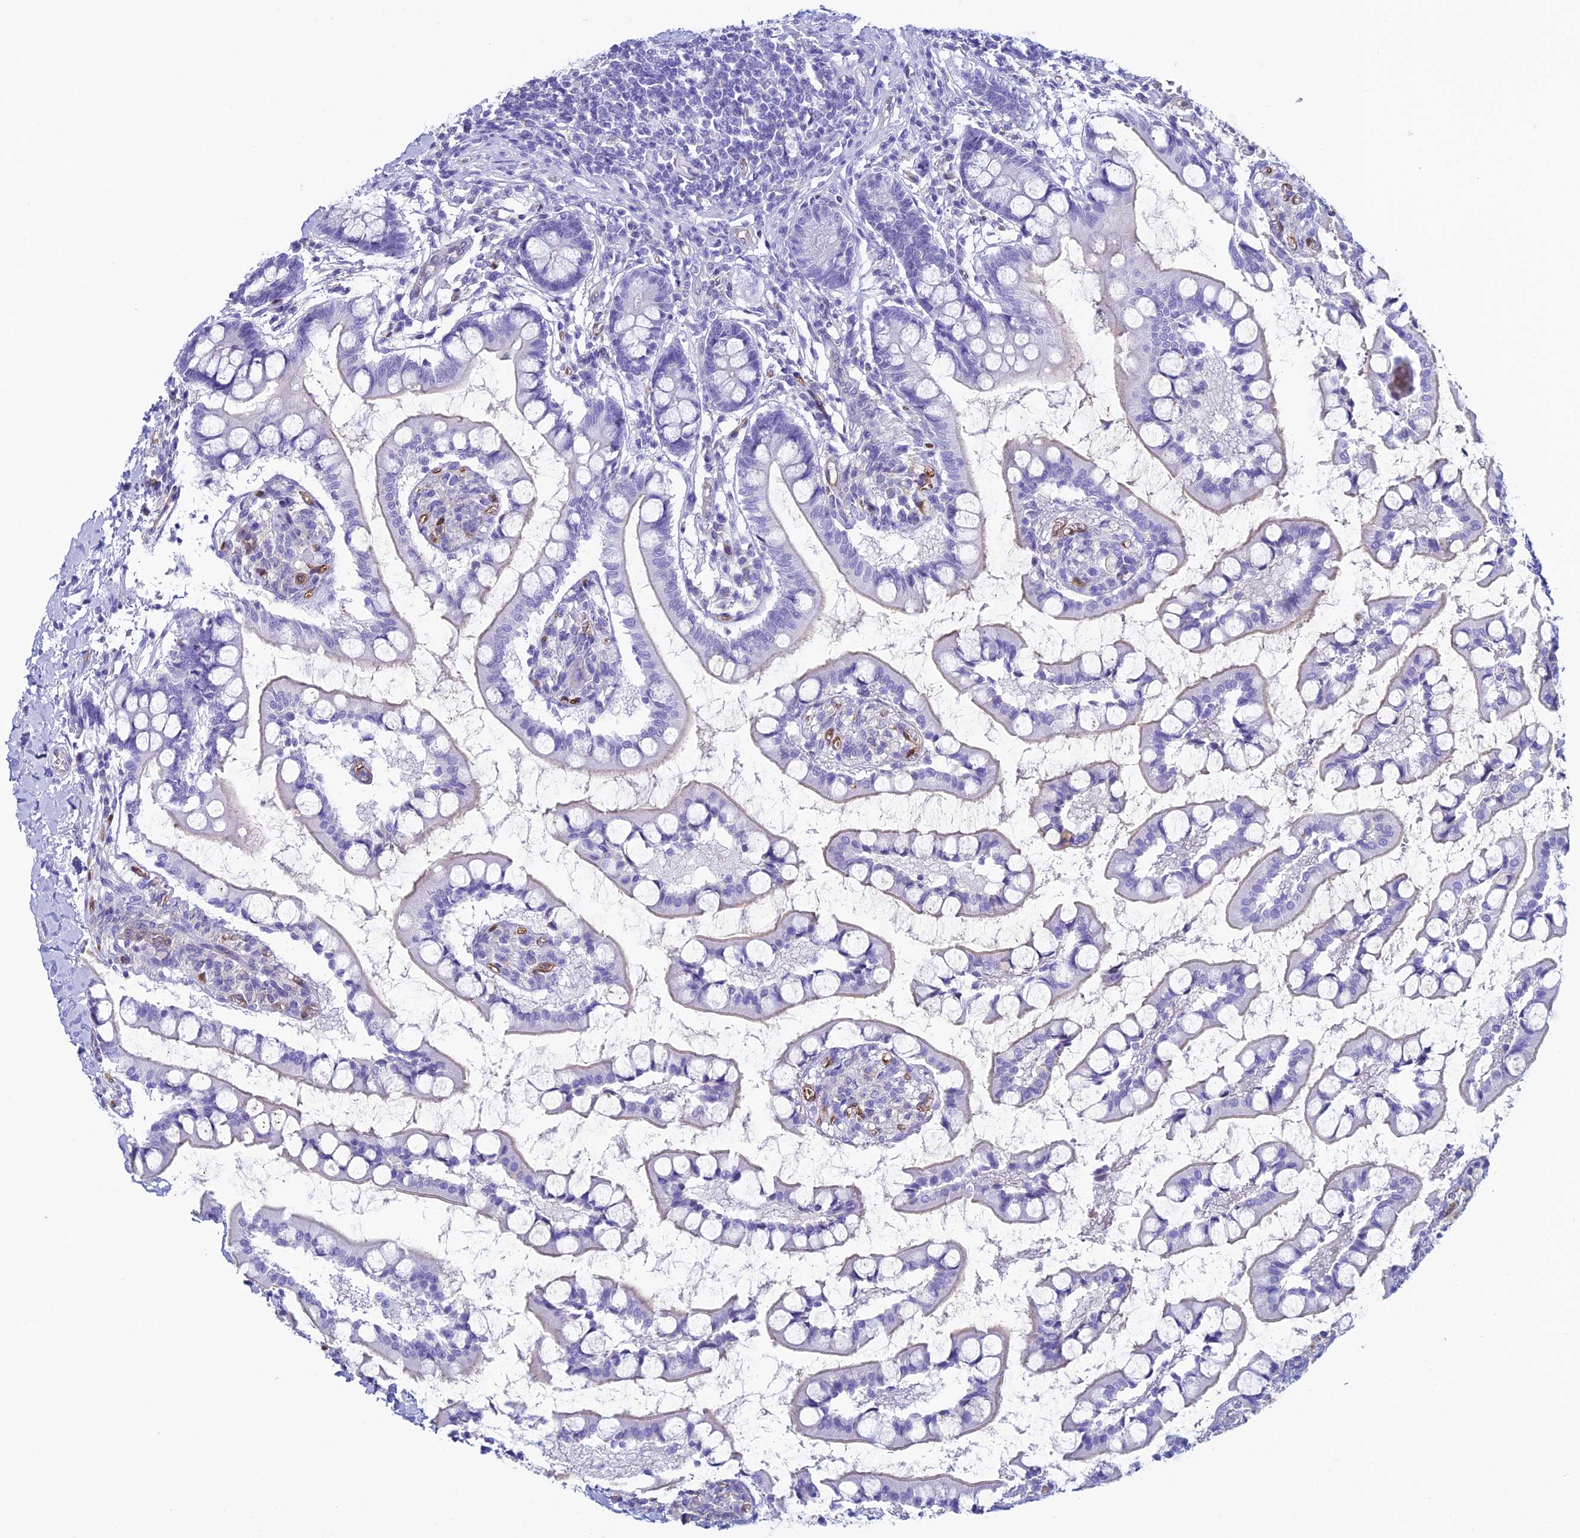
{"staining": {"intensity": "moderate", "quantity": "25%-75%", "location": "cytoplasmic/membranous"}, "tissue": "small intestine", "cell_type": "Glandular cells", "image_type": "normal", "snomed": [{"axis": "morphology", "description": "Normal tissue, NOS"}, {"axis": "topography", "description": "Small intestine"}], "caption": "Benign small intestine was stained to show a protein in brown. There is medium levels of moderate cytoplasmic/membranous staining in about 25%-75% of glandular cells.", "gene": "KCNK17", "patient": {"sex": "male", "age": 52}}